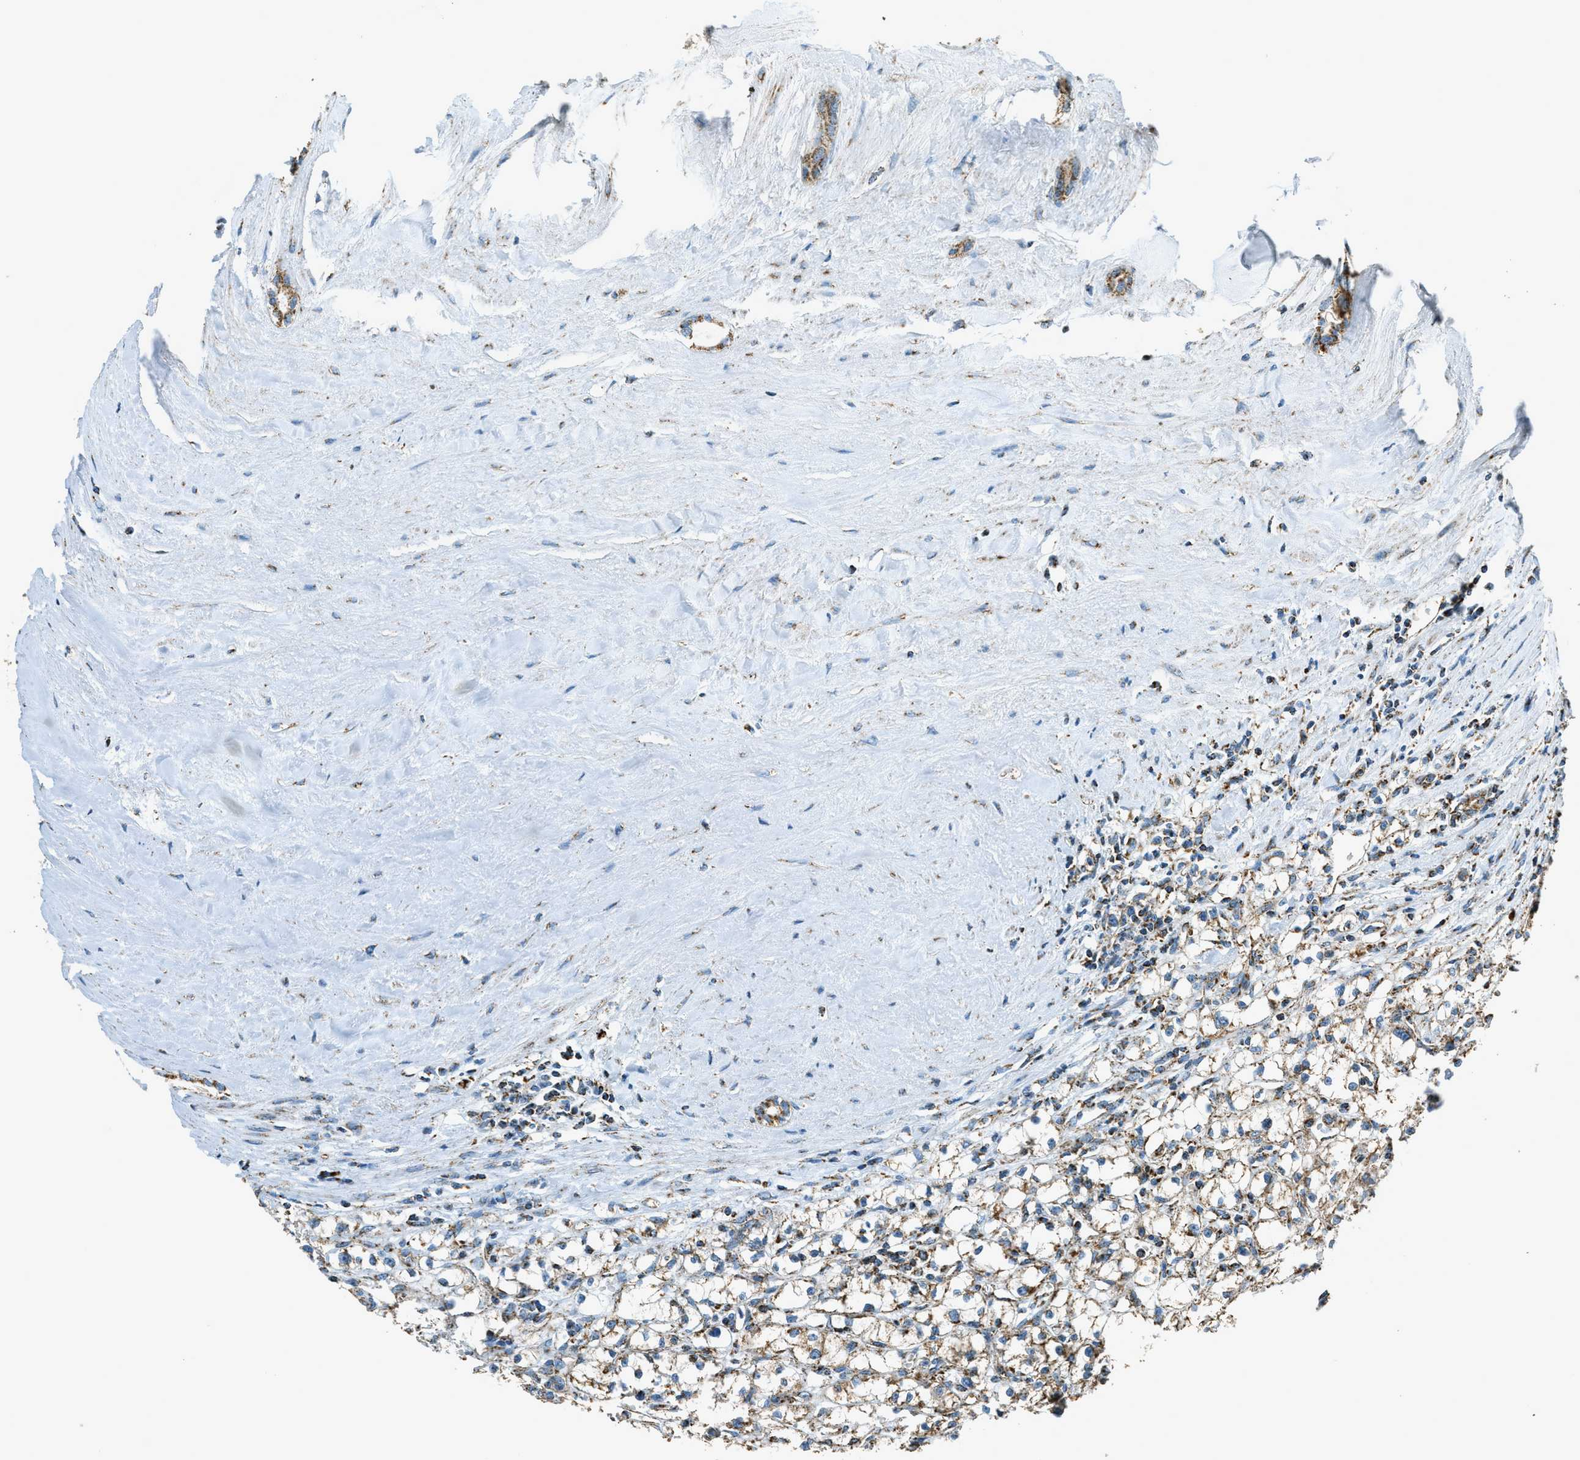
{"staining": {"intensity": "moderate", "quantity": "<25%", "location": "cytoplasmic/membranous"}, "tissue": "renal cancer", "cell_type": "Tumor cells", "image_type": "cancer", "snomed": [{"axis": "morphology", "description": "Adenocarcinoma, NOS"}, {"axis": "topography", "description": "Kidney"}], "caption": "Renal cancer stained with DAB (3,3'-diaminobenzidine) immunohistochemistry shows low levels of moderate cytoplasmic/membranous staining in approximately <25% of tumor cells.", "gene": "CHST15", "patient": {"sex": "male", "age": 56}}